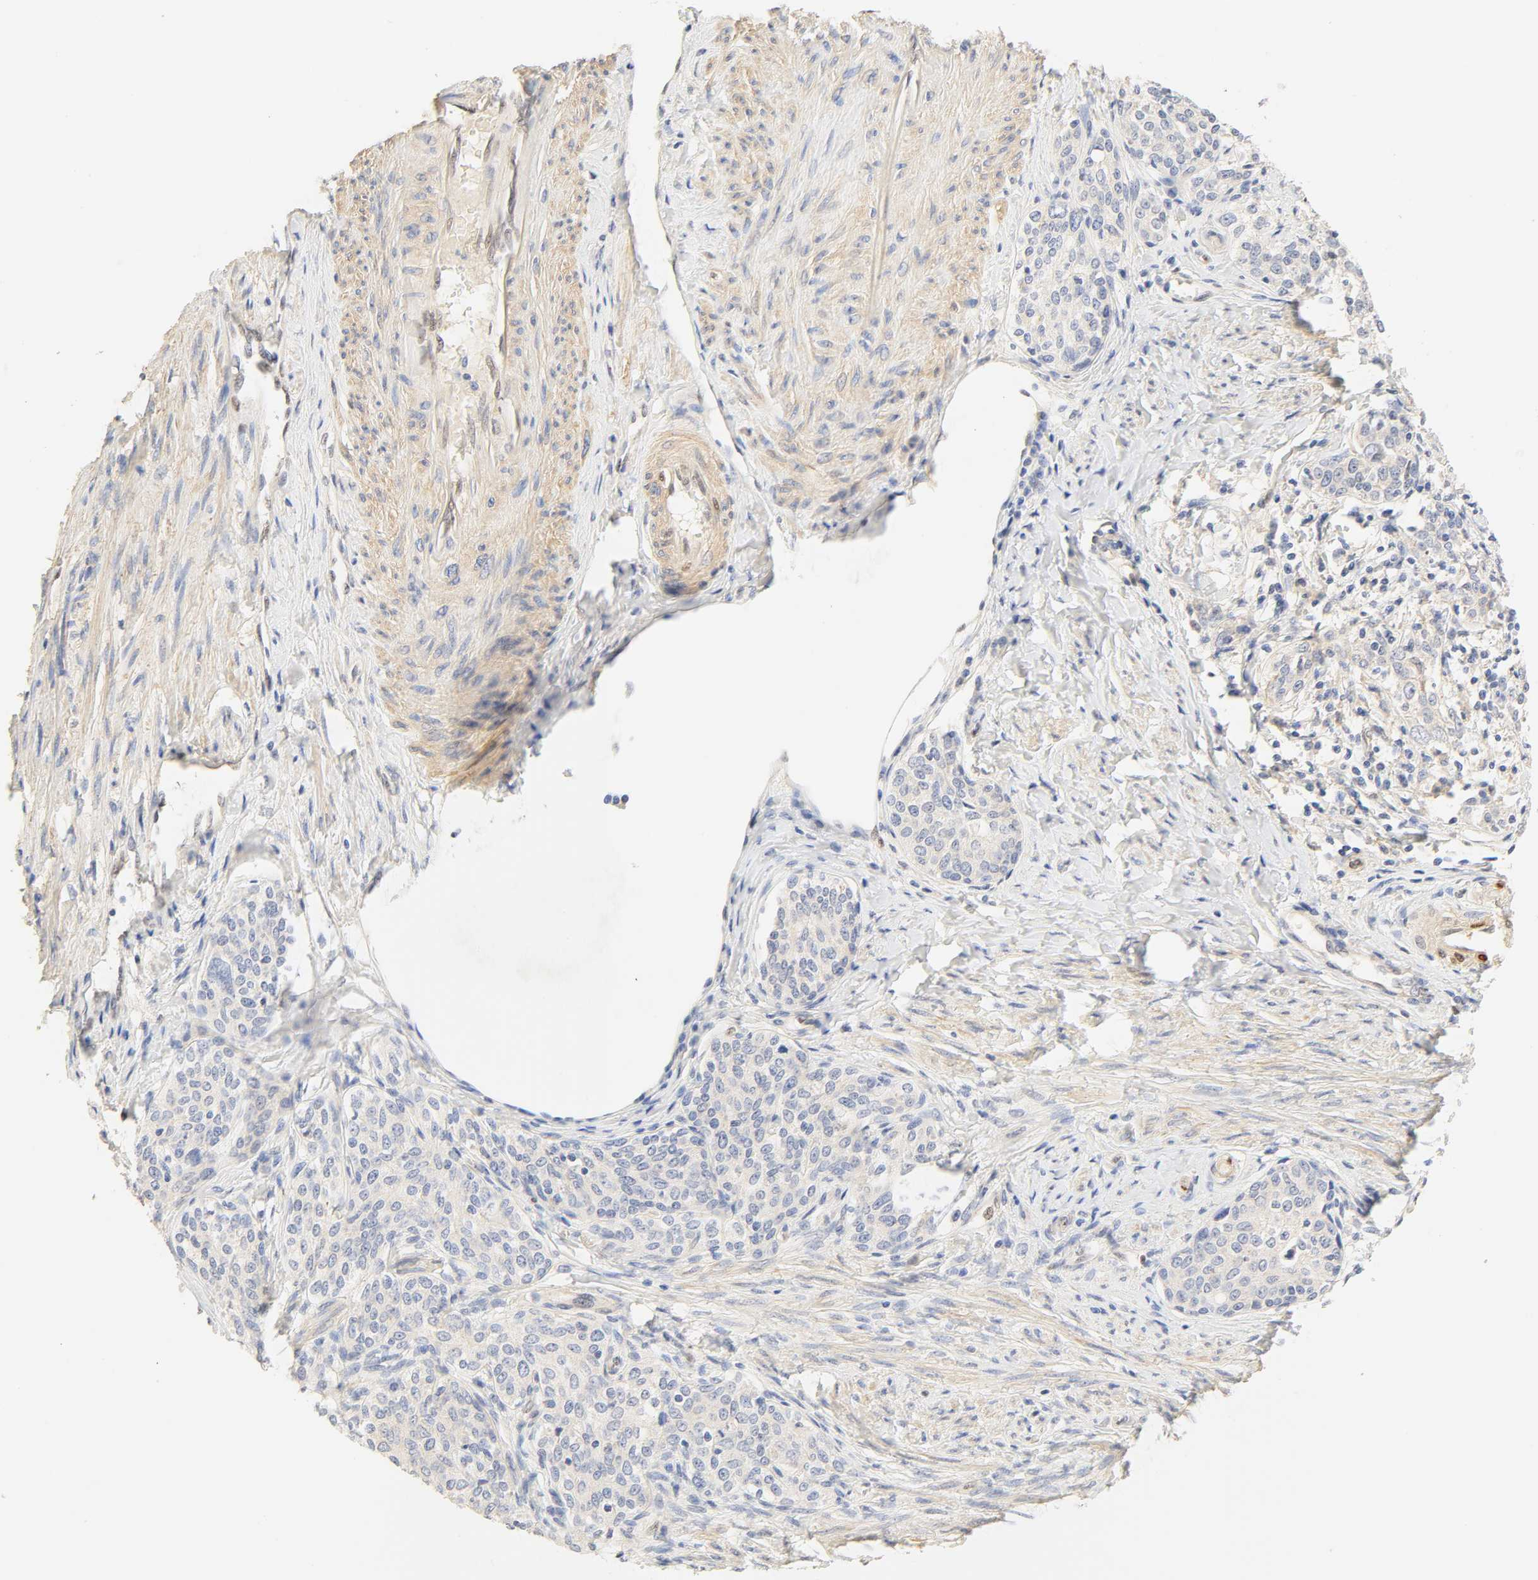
{"staining": {"intensity": "negative", "quantity": "none", "location": "none"}, "tissue": "cervical cancer", "cell_type": "Tumor cells", "image_type": "cancer", "snomed": [{"axis": "morphology", "description": "Squamous cell carcinoma, NOS"}, {"axis": "morphology", "description": "Adenocarcinoma, NOS"}, {"axis": "topography", "description": "Cervix"}], "caption": "This image is of cervical cancer (adenocarcinoma) stained with immunohistochemistry (IHC) to label a protein in brown with the nuclei are counter-stained blue. There is no staining in tumor cells. (Brightfield microscopy of DAB (3,3'-diaminobenzidine) immunohistochemistry (IHC) at high magnification).", "gene": "BORCS8-MEF2B", "patient": {"sex": "female", "age": 52}}